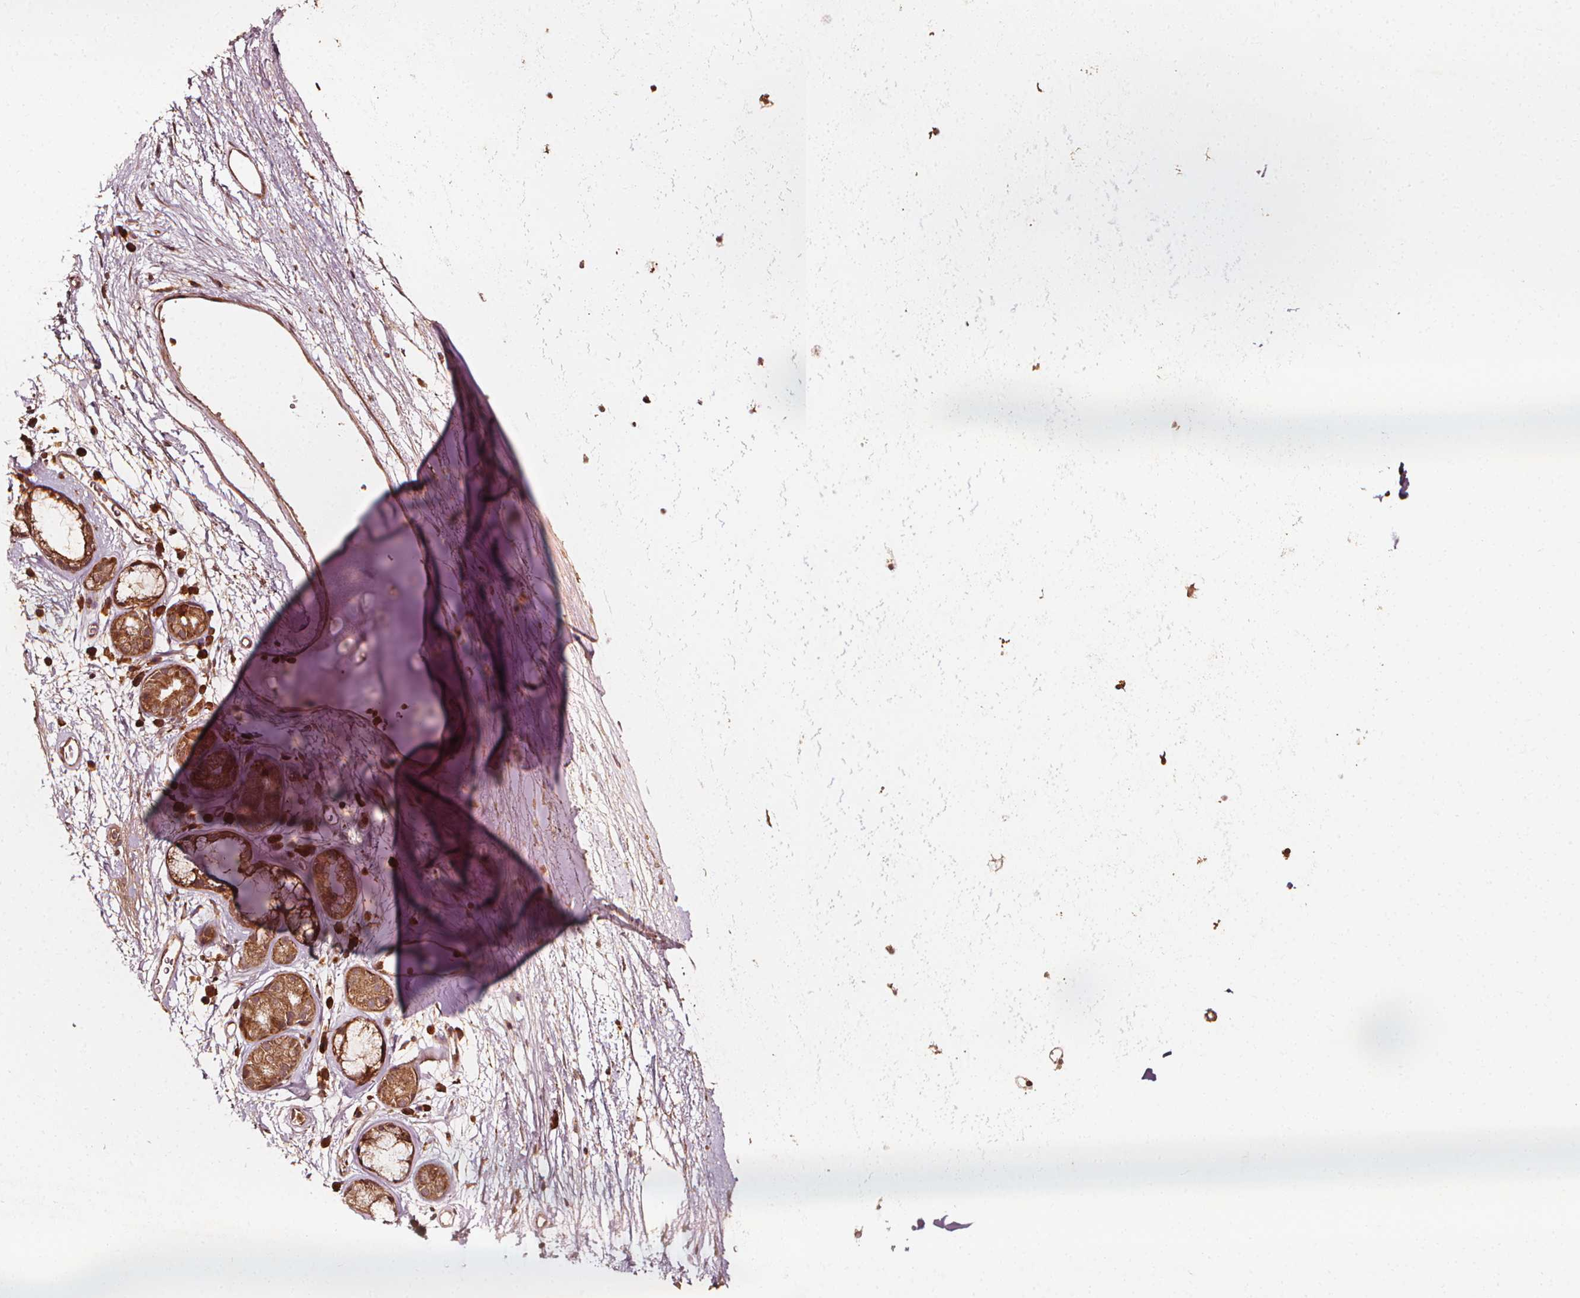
{"staining": {"intensity": "weak", "quantity": ">75%", "location": "cytoplasmic/membranous"}, "tissue": "adipose tissue", "cell_type": "Adipocytes", "image_type": "normal", "snomed": [{"axis": "morphology", "description": "Normal tissue, NOS"}, {"axis": "topography", "description": "Cartilage tissue"}, {"axis": "topography", "description": "Bronchus"}], "caption": "Benign adipose tissue was stained to show a protein in brown. There is low levels of weak cytoplasmic/membranous staining in about >75% of adipocytes. (brown staining indicates protein expression, while blue staining denotes nuclei).", "gene": "NPC1", "patient": {"sex": "male", "age": 58}}